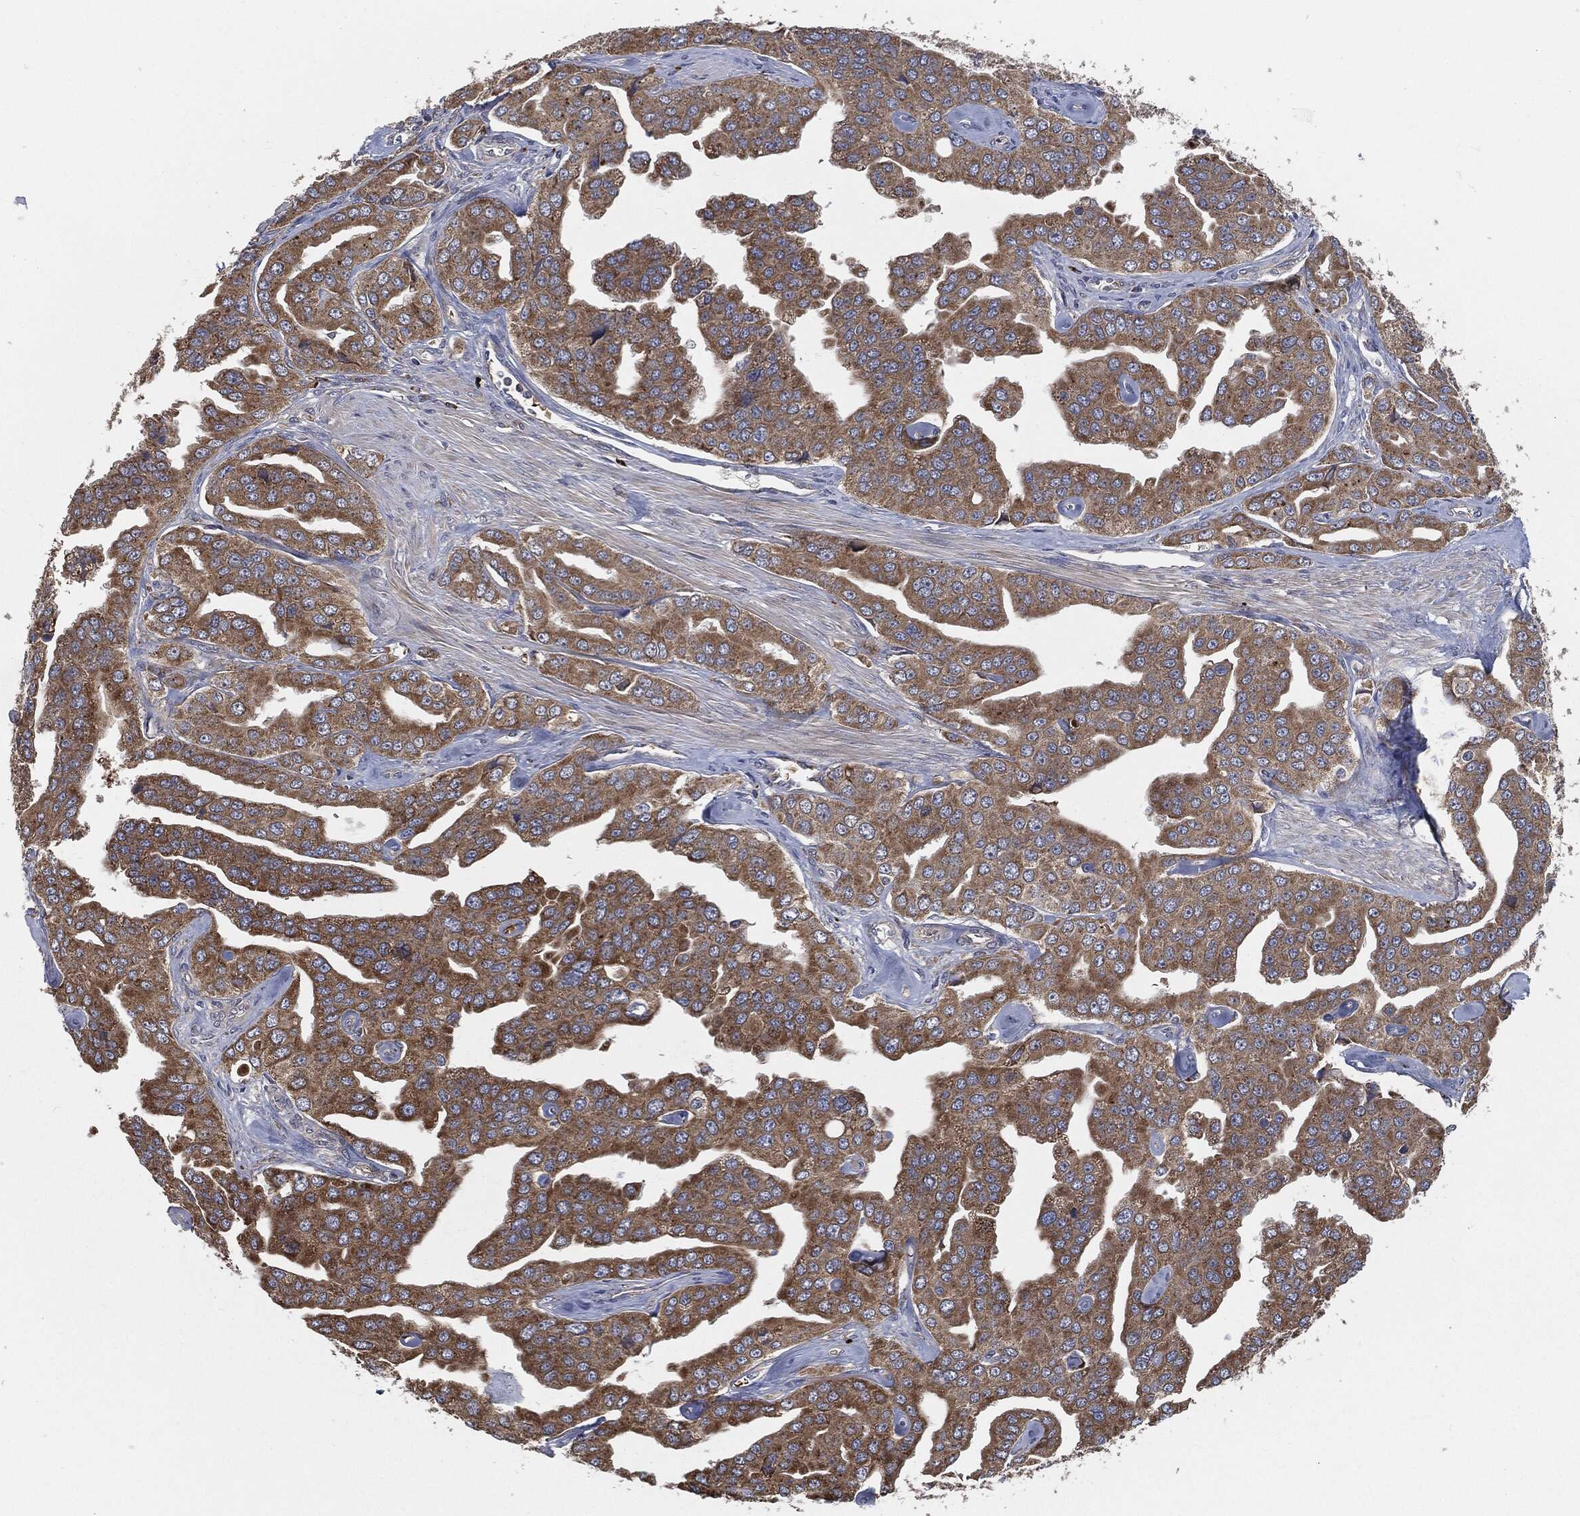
{"staining": {"intensity": "moderate", "quantity": ">75%", "location": "cytoplasmic/membranous"}, "tissue": "prostate cancer", "cell_type": "Tumor cells", "image_type": "cancer", "snomed": [{"axis": "morphology", "description": "Adenocarcinoma, NOS"}, {"axis": "topography", "description": "Prostate and seminal vesicle, NOS"}, {"axis": "topography", "description": "Prostate"}], "caption": "Immunohistochemistry (IHC) micrograph of prostate adenocarcinoma stained for a protein (brown), which displays medium levels of moderate cytoplasmic/membranous staining in about >75% of tumor cells.", "gene": "PRDX4", "patient": {"sex": "male", "age": 69}}